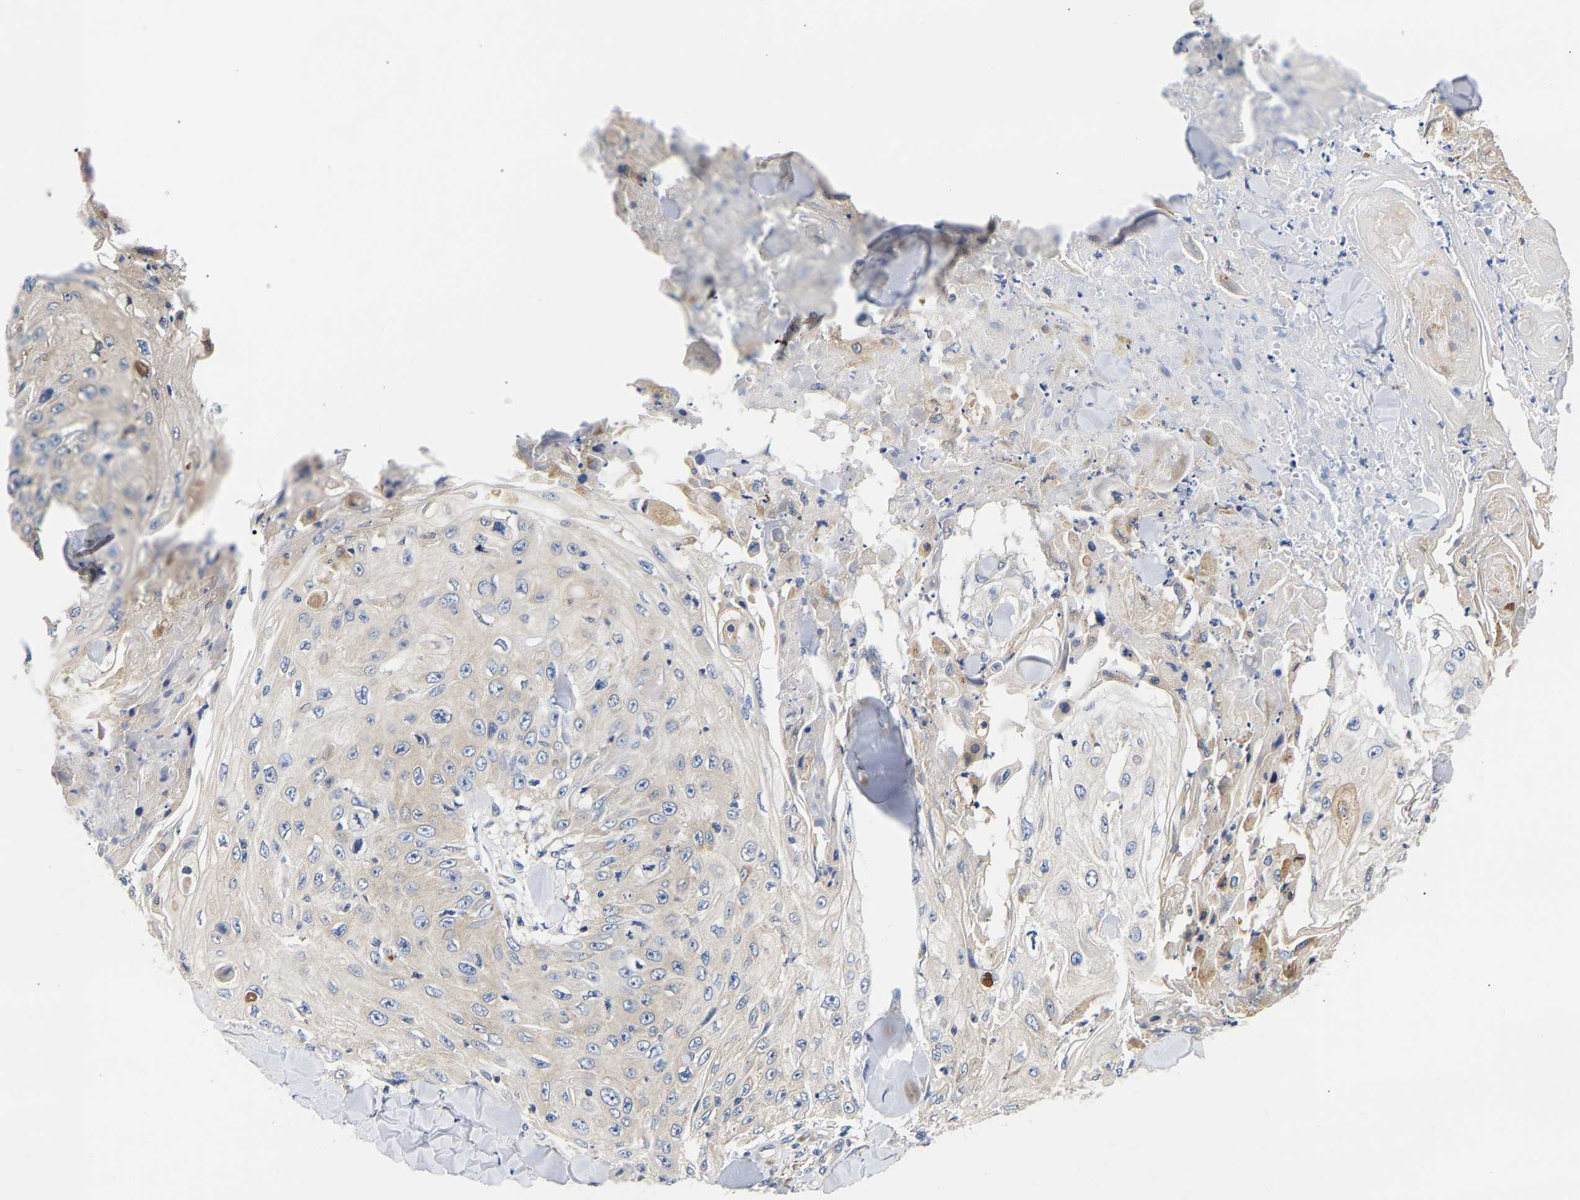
{"staining": {"intensity": "negative", "quantity": "none", "location": "none"}, "tissue": "skin cancer", "cell_type": "Tumor cells", "image_type": "cancer", "snomed": [{"axis": "morphology", "description": "Squamous cell carcinoma, NOS"}, {"axis": "topography", "description": "Skin"}], "caption": "The micrograph shows no significant positivity in tumor cells of skin cancer (squamous cell carcinoma). (Immunohistochemistry (ihc), brightfield microscopy, high magnification).", "gene": "CCDC6", "patient": {"sex": "male", "age": 86}}